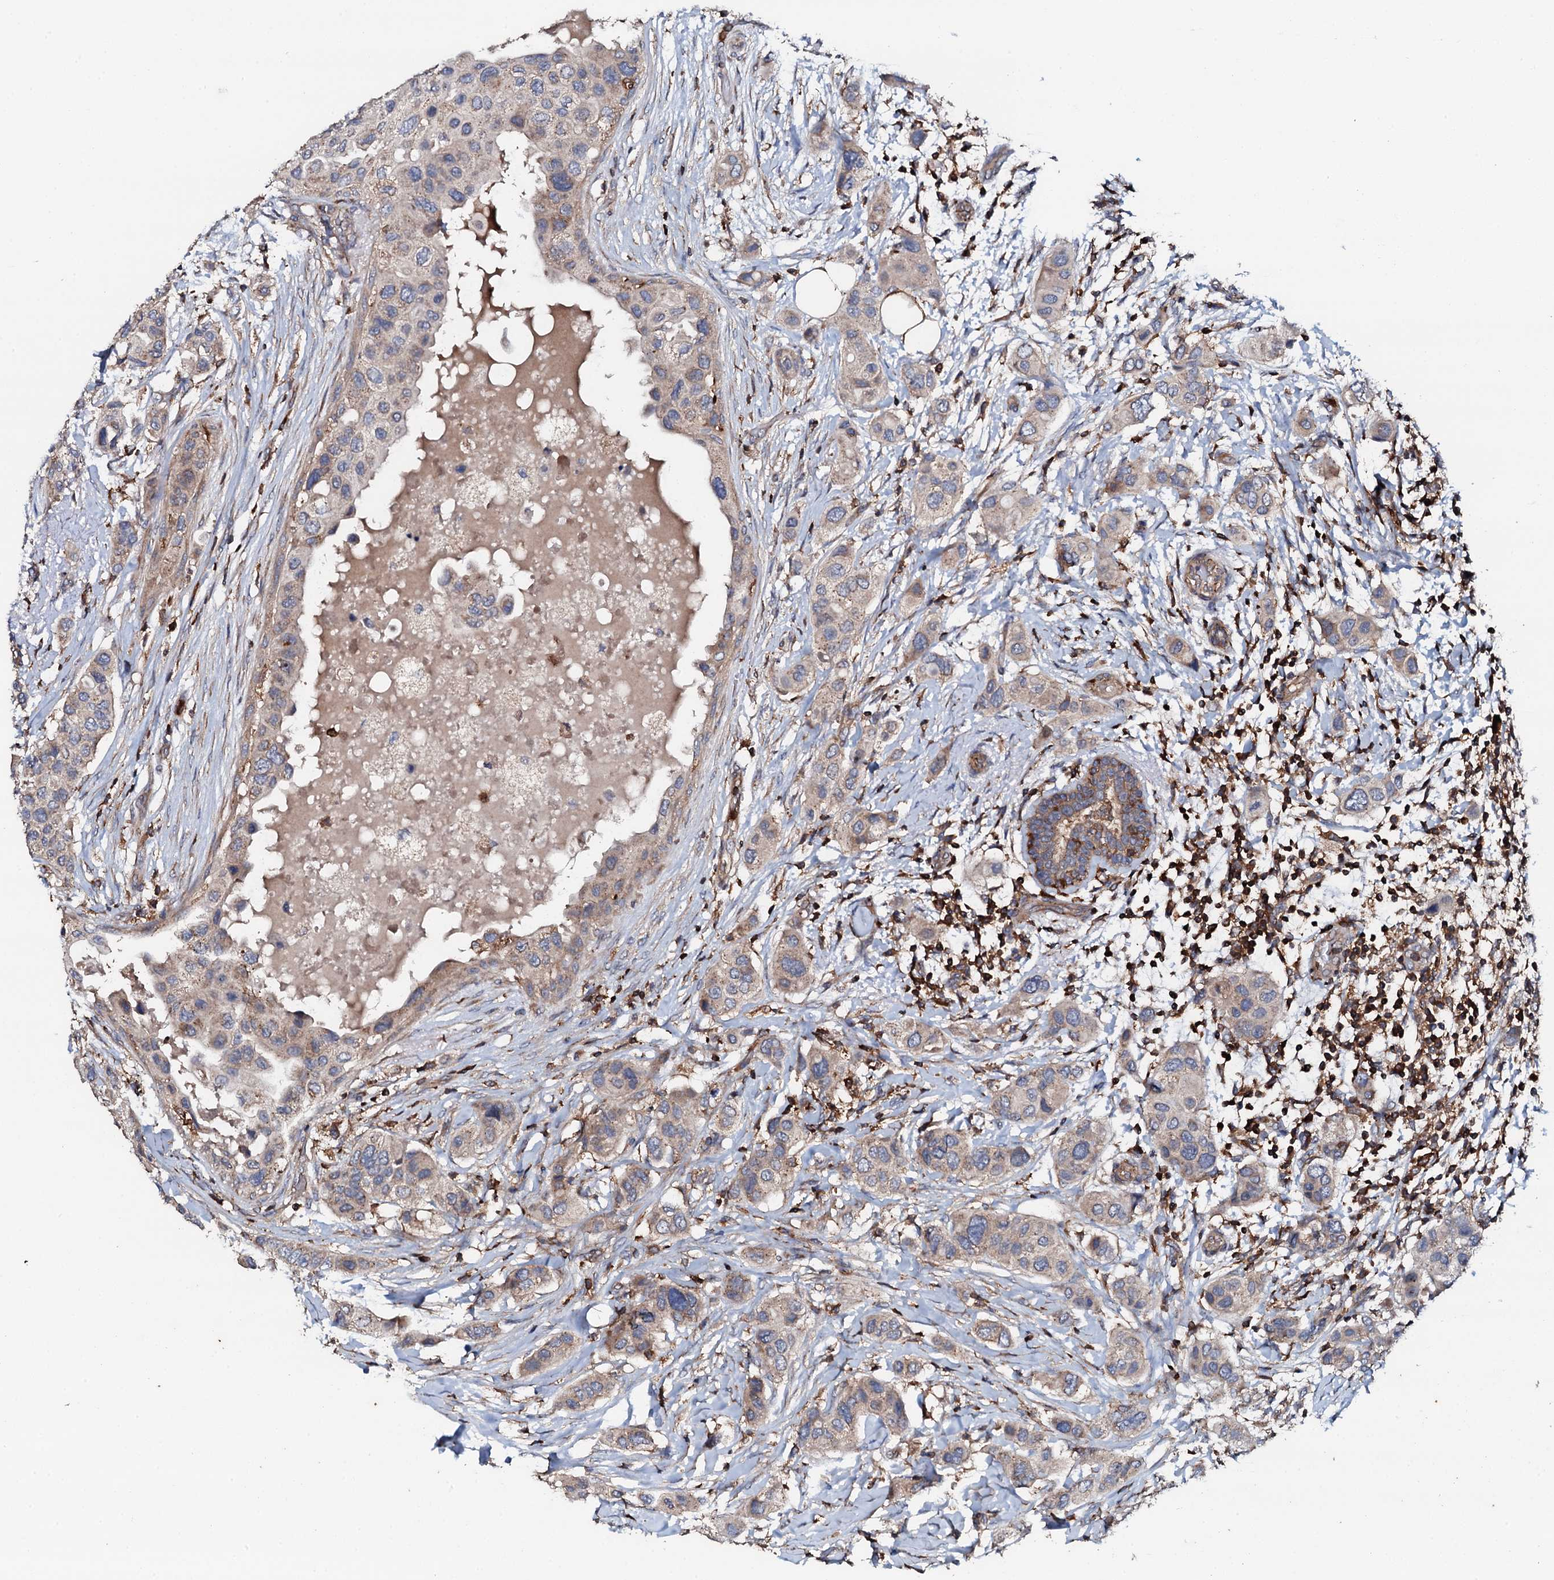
{"staining": {"intensity": "weak", "quantity": ">75%", "location": "cytoplasmic/membranous"}, "tissue": "breast cancer", "cell_type": "Tumor cells", "image_type": "cancer", "snomed": [{"axis": "morphology", "description": "Lobular carcinoma"}, {"axis": "topography", "description": "Breast"}], "caption": "Human breast lobular carcinoma stained with a brown dye displays weak cytoplasmic/membranous positive expression in about >75% of tumor cells.", "gene": "GRK2", "patient": {"sex": "female", "age": 51}}